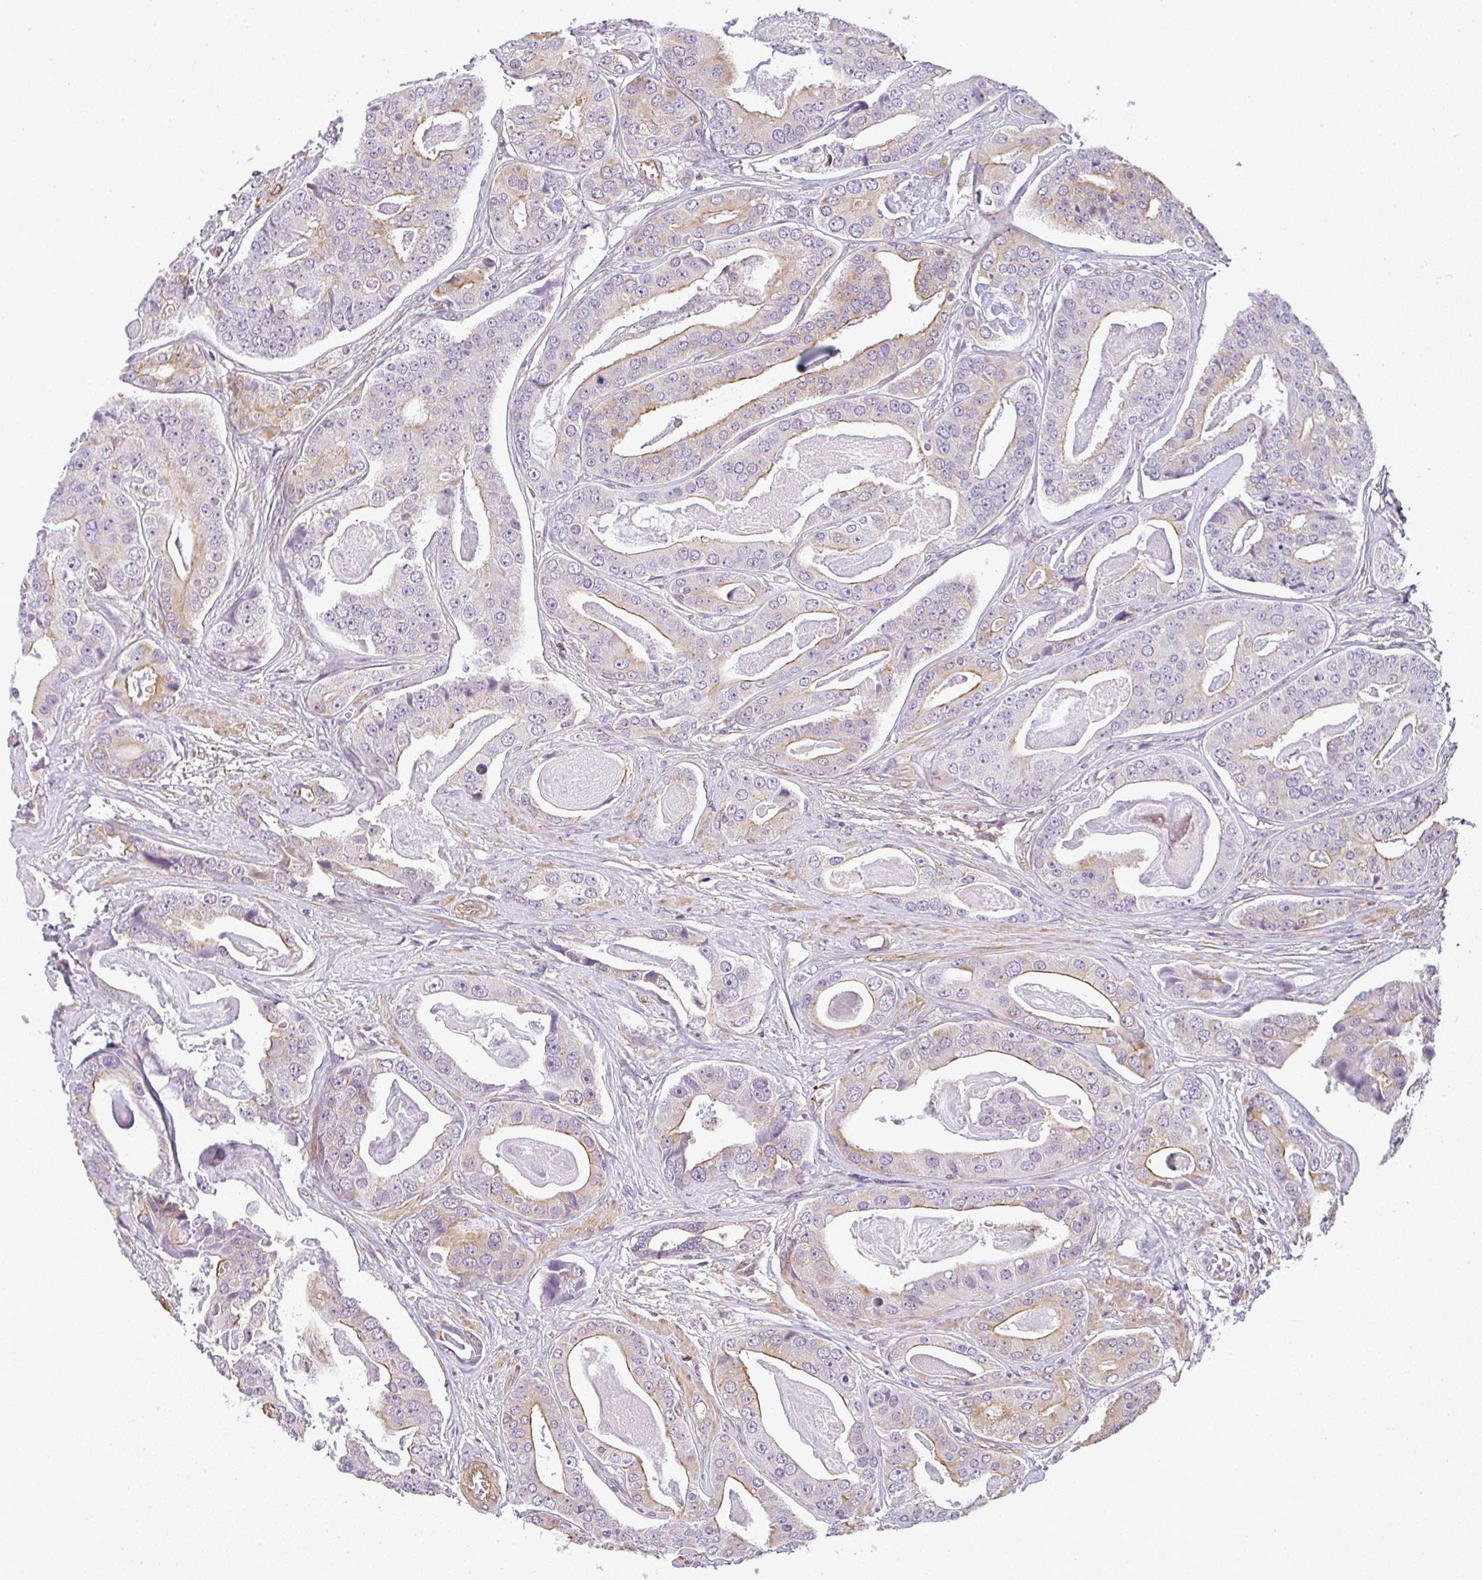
{"staining": {"intensity": "moderate", "quantity": "<25%", "location": "cytoplasmic/membranous"}, "tissue": "prostate cancer", "cell_type": "Tumor cells", "image_type": "cancer", "snomed": [{"axis": "morphology", "description": "Adenocarcinoma, High grade"}, {"axis": "topography", "description": "Prostate"}], "caption": "Immunohistochemistry (IHC) micrograph of neoplastic tissue: adenocarcinoma (high-grade) (prostate) stained using IHC demonstrates low levels of moderate protein expression localized specifically in the cytoplasmic/membranous of tumor cells, appearing as a cytoplasmic/membranous brown color.", "gene": "SULF1", "patient": {"sex": "male", "age": 71}}